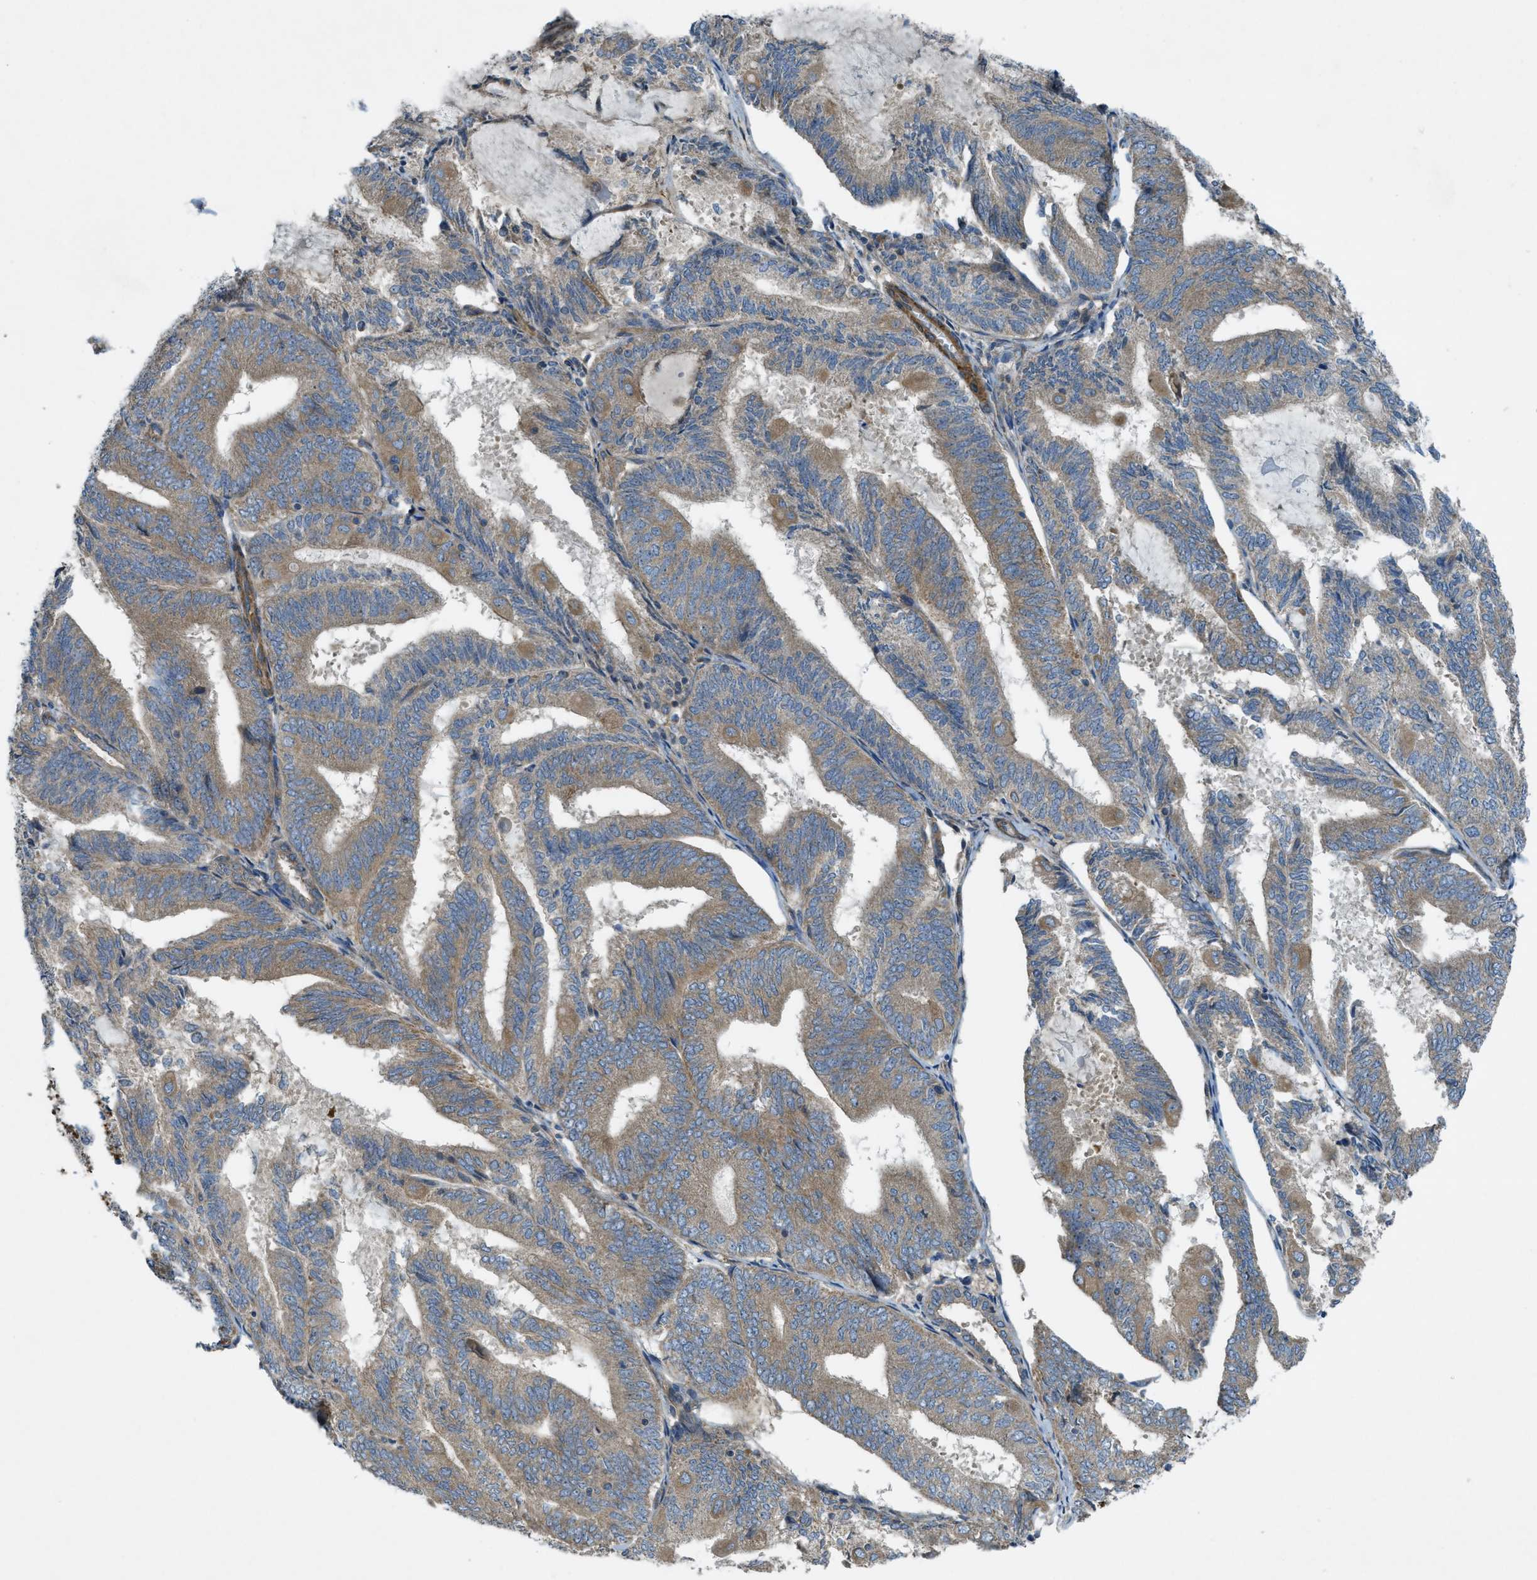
{"staining": {"intensity": "moderate", "quantity": ">75%", "location": "cytoplasmic/membranous"}, "tissue": "endometrial cancer", "cell_type": "Tumor cells", "image_type": "cancer", "snomed": [{"axis": "morphology", "description": "Adenocarcinoma, NOS"}, {"axis": "topography", "description": "Endometrium"}], "caption": "Endometrial cancer stained for a protein shows moderate cytoplasmic/membranous positivity in tumor cells. (brown staining indicates protein expression, while blue staining denotes nuclei).", "gene": "VEZT", "patient": {"sex": "female", "age": 81}}